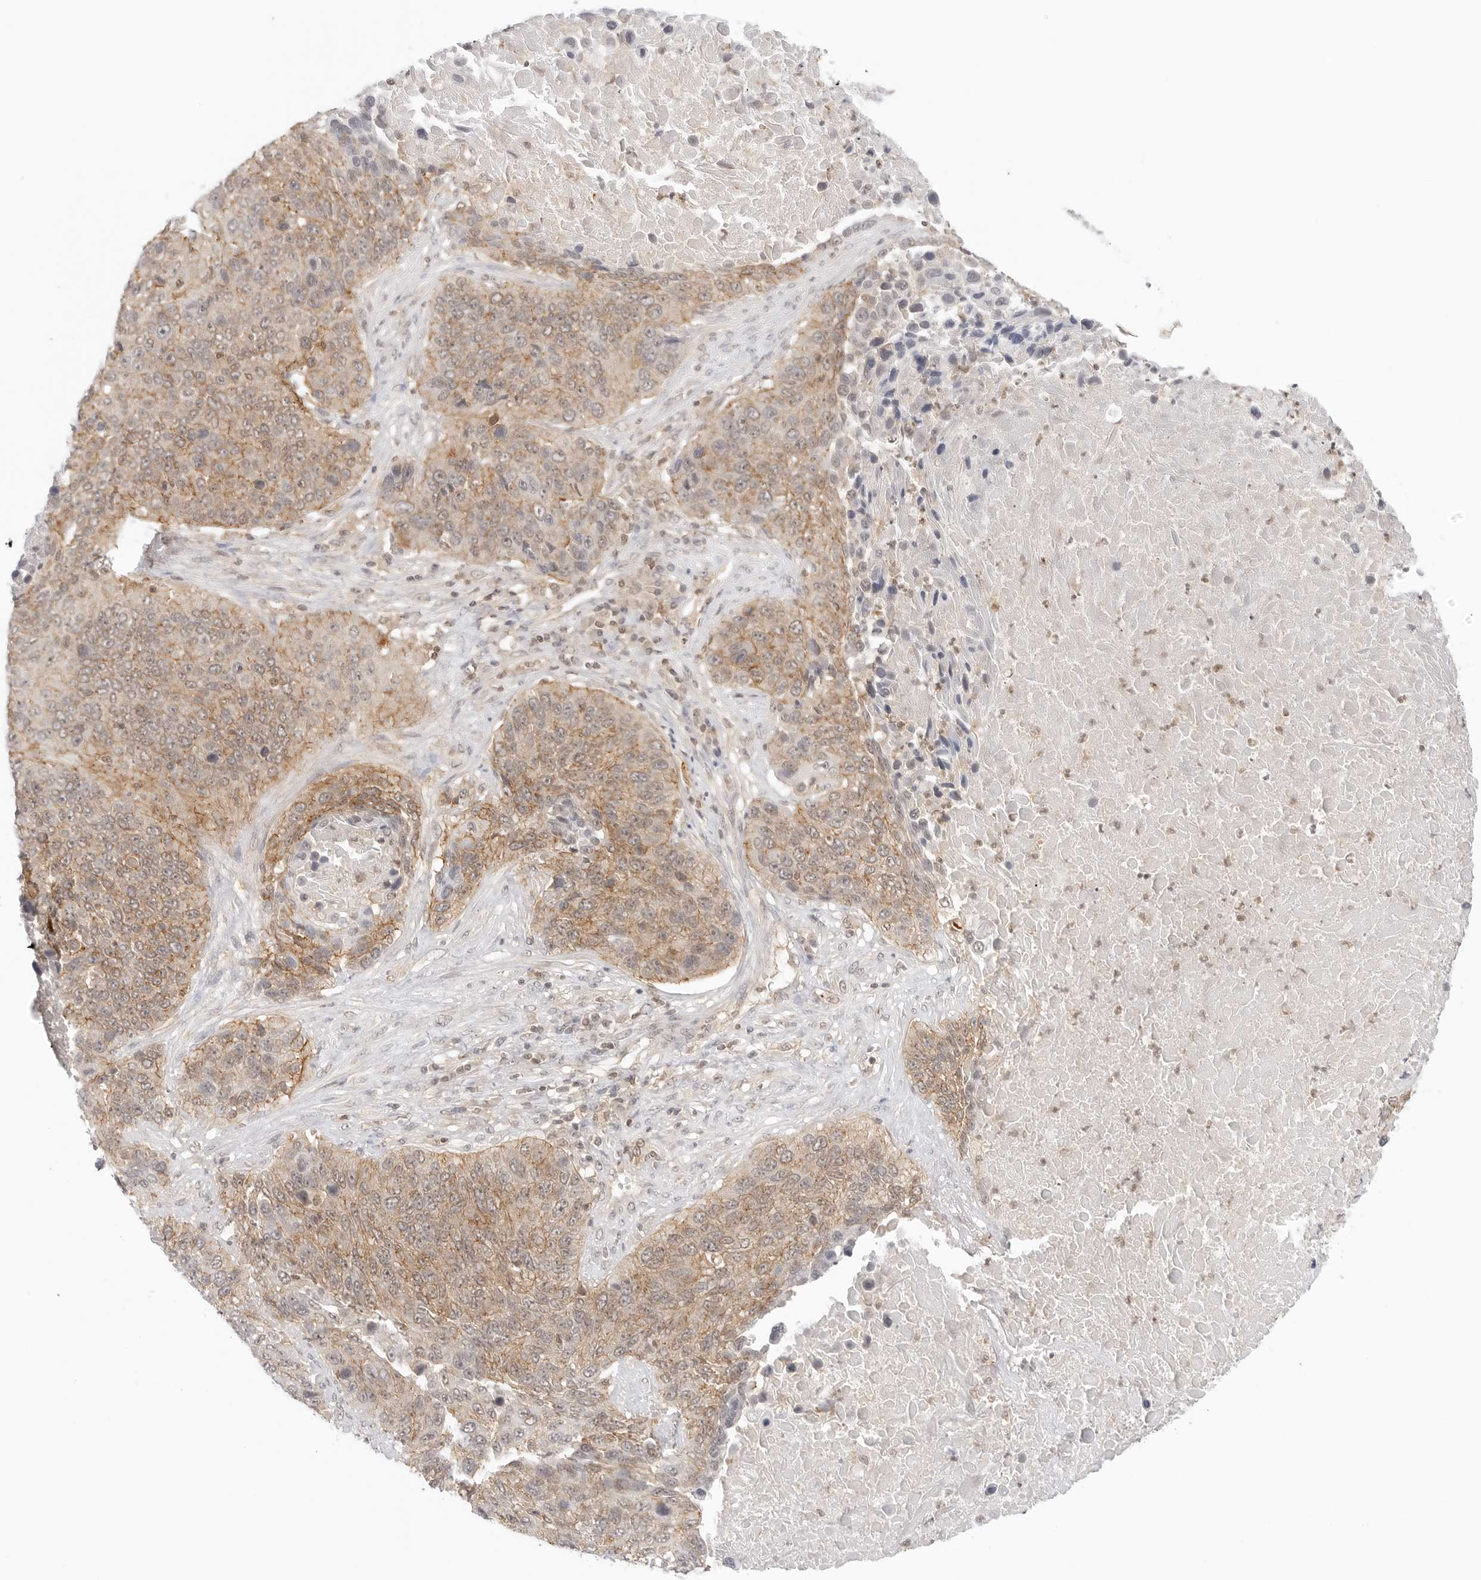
{"staining": {"intensity": "moderate", "quantity": ">75%", "location": "cytoplasmic/membranous"}, "tissue": "lung cancer", "cell_type": "Tumor cells", "image_type": "cancer", "snomed": [{"axis": "morphology", "description": "Squamous cell carcinoma, NOS"}, {"axis": "topography", "description": "Lung"}], "caption": "Immunohistochemical staining of squamous cell carcinoma (lung) reveals moderate cytoplasmic/membranous protein positivity in about >75% of tumor cells. The staining is performed using DAB (3,3'-diaminobenzidine) brown chromogen to label protein expression. The nuclei are counter-stained blue using hematoxylin.", "gene": "EPHA1", "patient": {"sex": "male", "age": 66}}